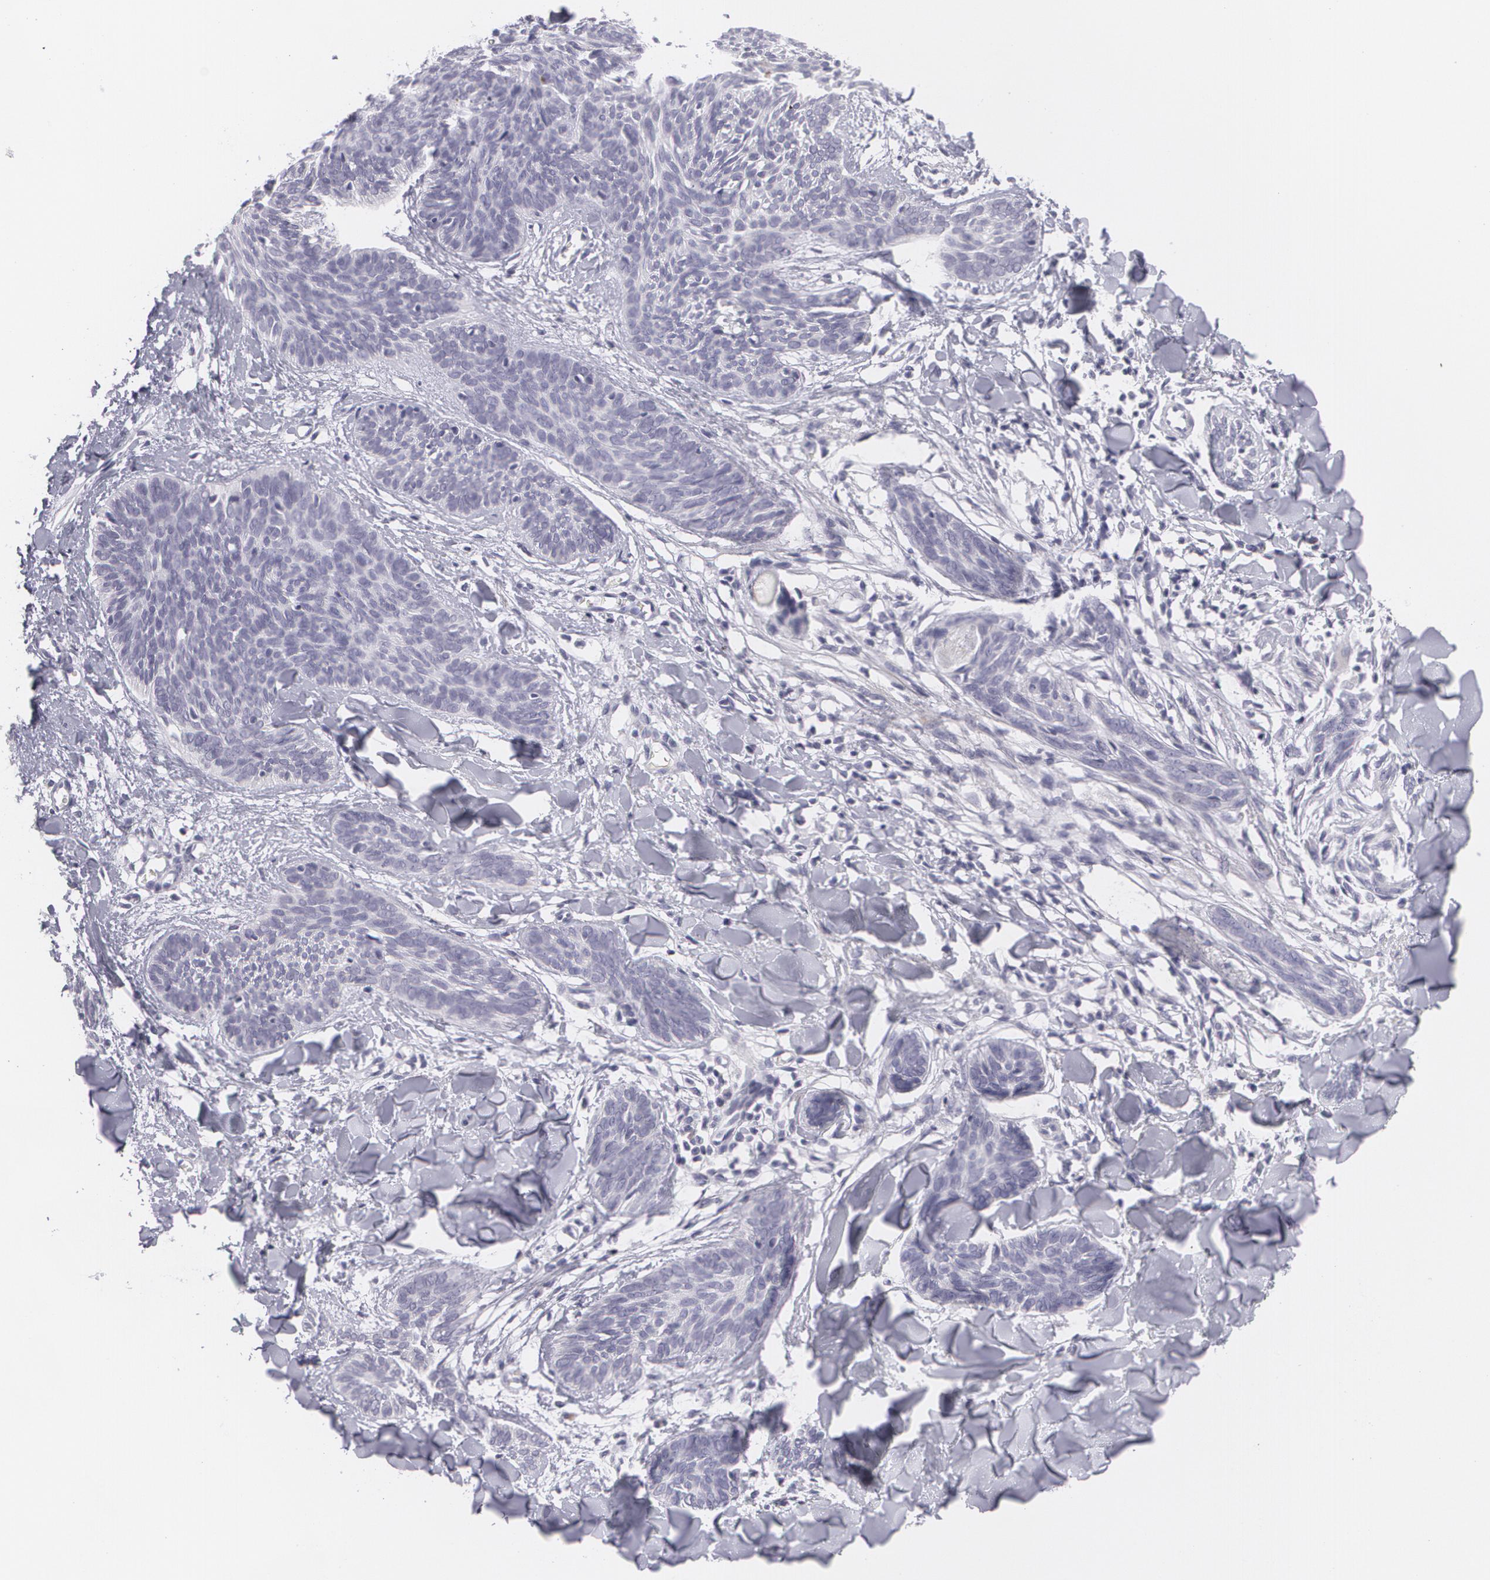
{"staining": {"intensity": "negative", "quantity": "none", "location": "none"}, "tissue": "skin cancer", "cell_type": "Tumor cells", "image_type": "cancer", "snomed": [{"axis": "morphology", "description": "Basal cell carcinoma"}, {"axis": "topography", "description": "Skin"}], "caption": "DAB immunohistochemical staining of human skin cancer (basal cell carcinoma) shows no significant staining in tumor cells.", "gene": "MBNL3", "patient": {"sex": "female", "age": 81}}